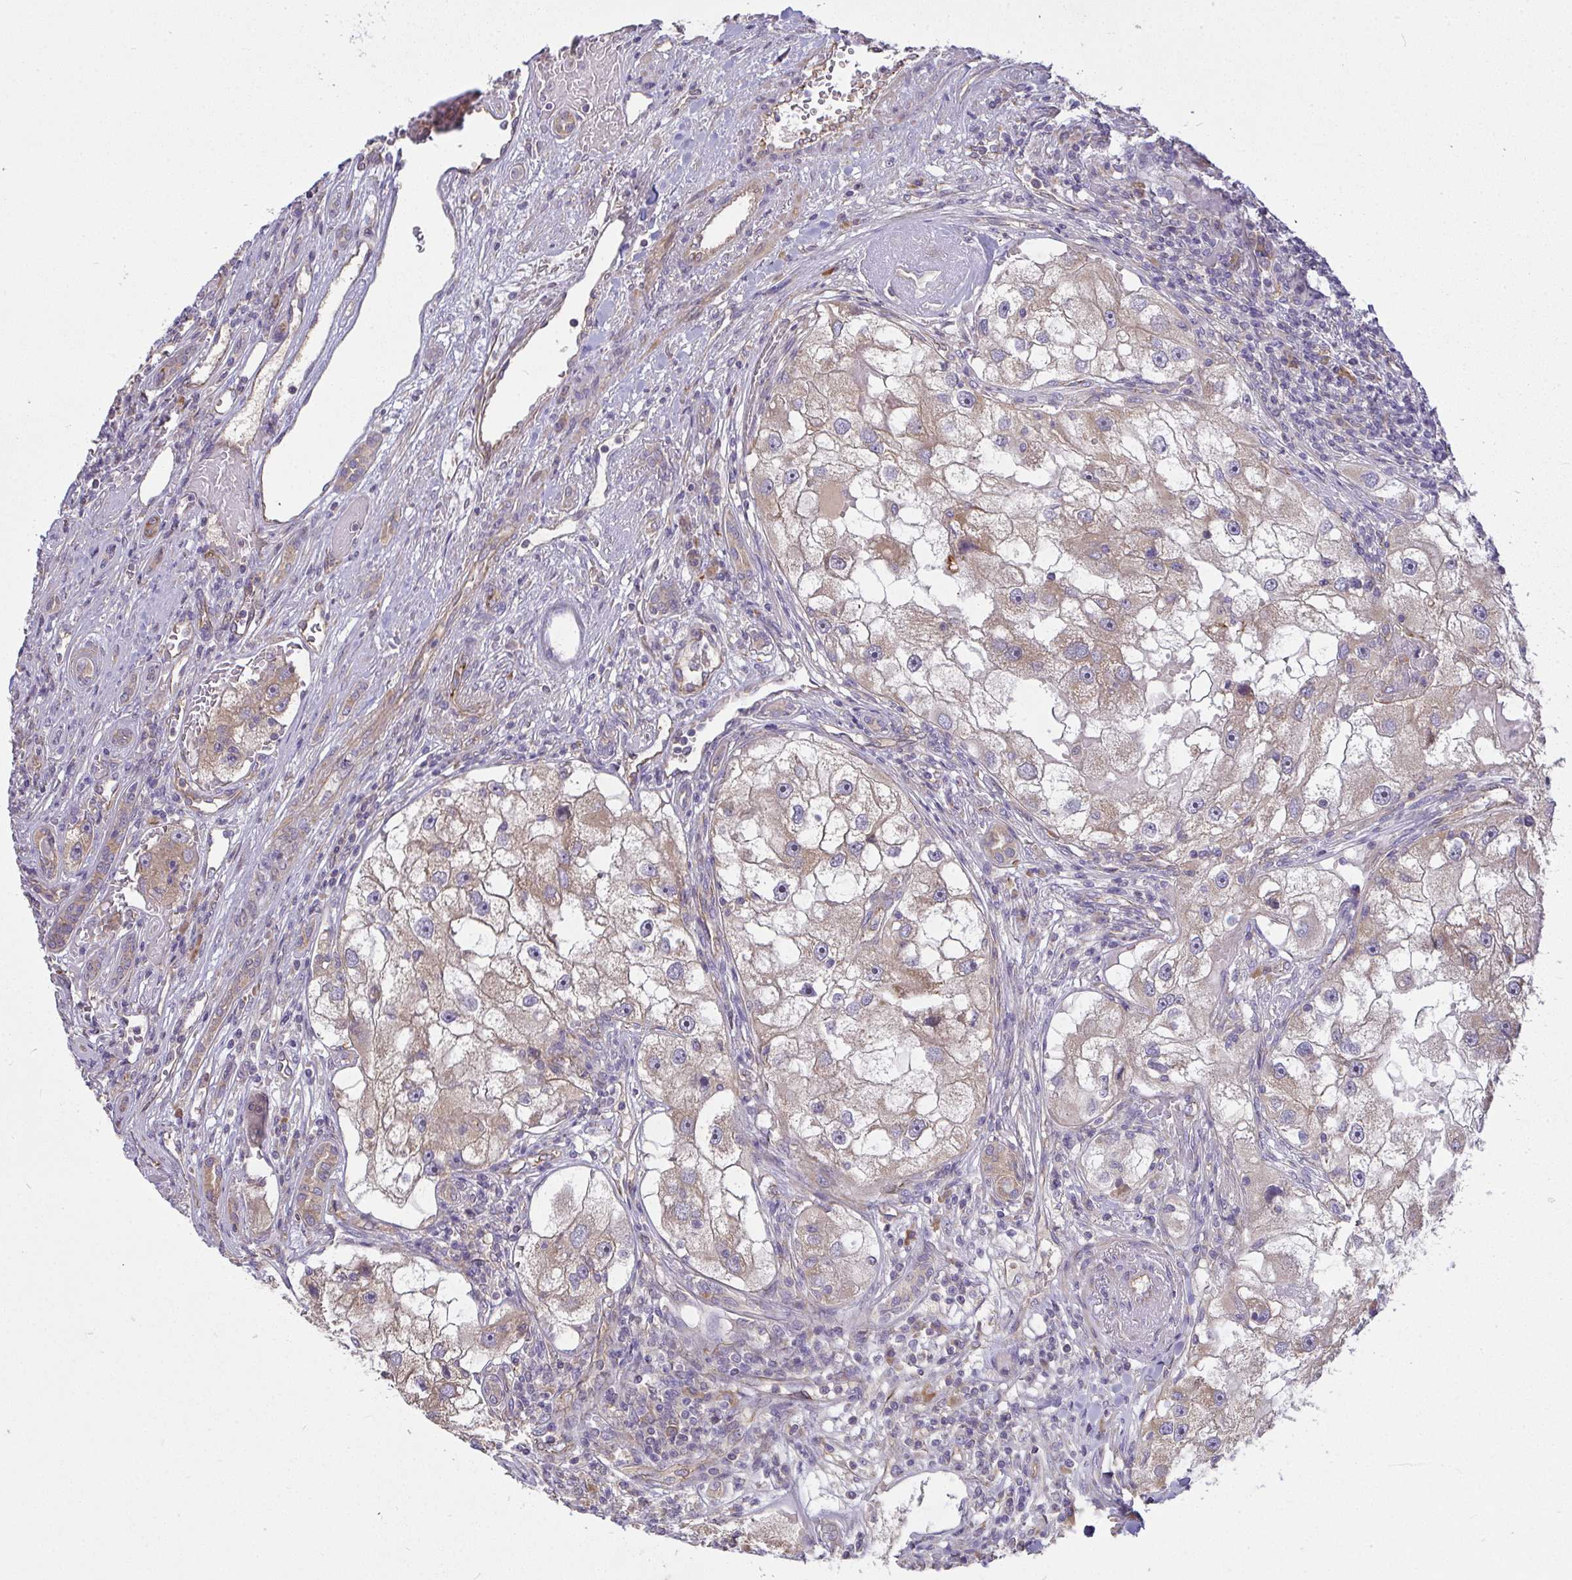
{"staining": {"intensity": "weak", "quantity": ">75%", "location": "cytoplasmic/membranous"}, "tissue": "renal cancer", "cell_type": "Tumor cells", "image_type": "cancer", "snomed": [{"axis": "morphology", "description": "Adenocarcinoma, NOS"}, {"axis": "topography", "description": "Kidney"}], "caption": "High-magnification brightfield microscopy of renal adenocarcinoma stained with DAB (3,3'-diaminobenzidine) (brown) and counterstained with hematoxylin (blue). tumor cells exhibit weak cytoplasmic/membranous expression is appreciated in about>75% of cells.", "gene": "B4GALT6", "patient": {"sex": "male", "age": 63}}